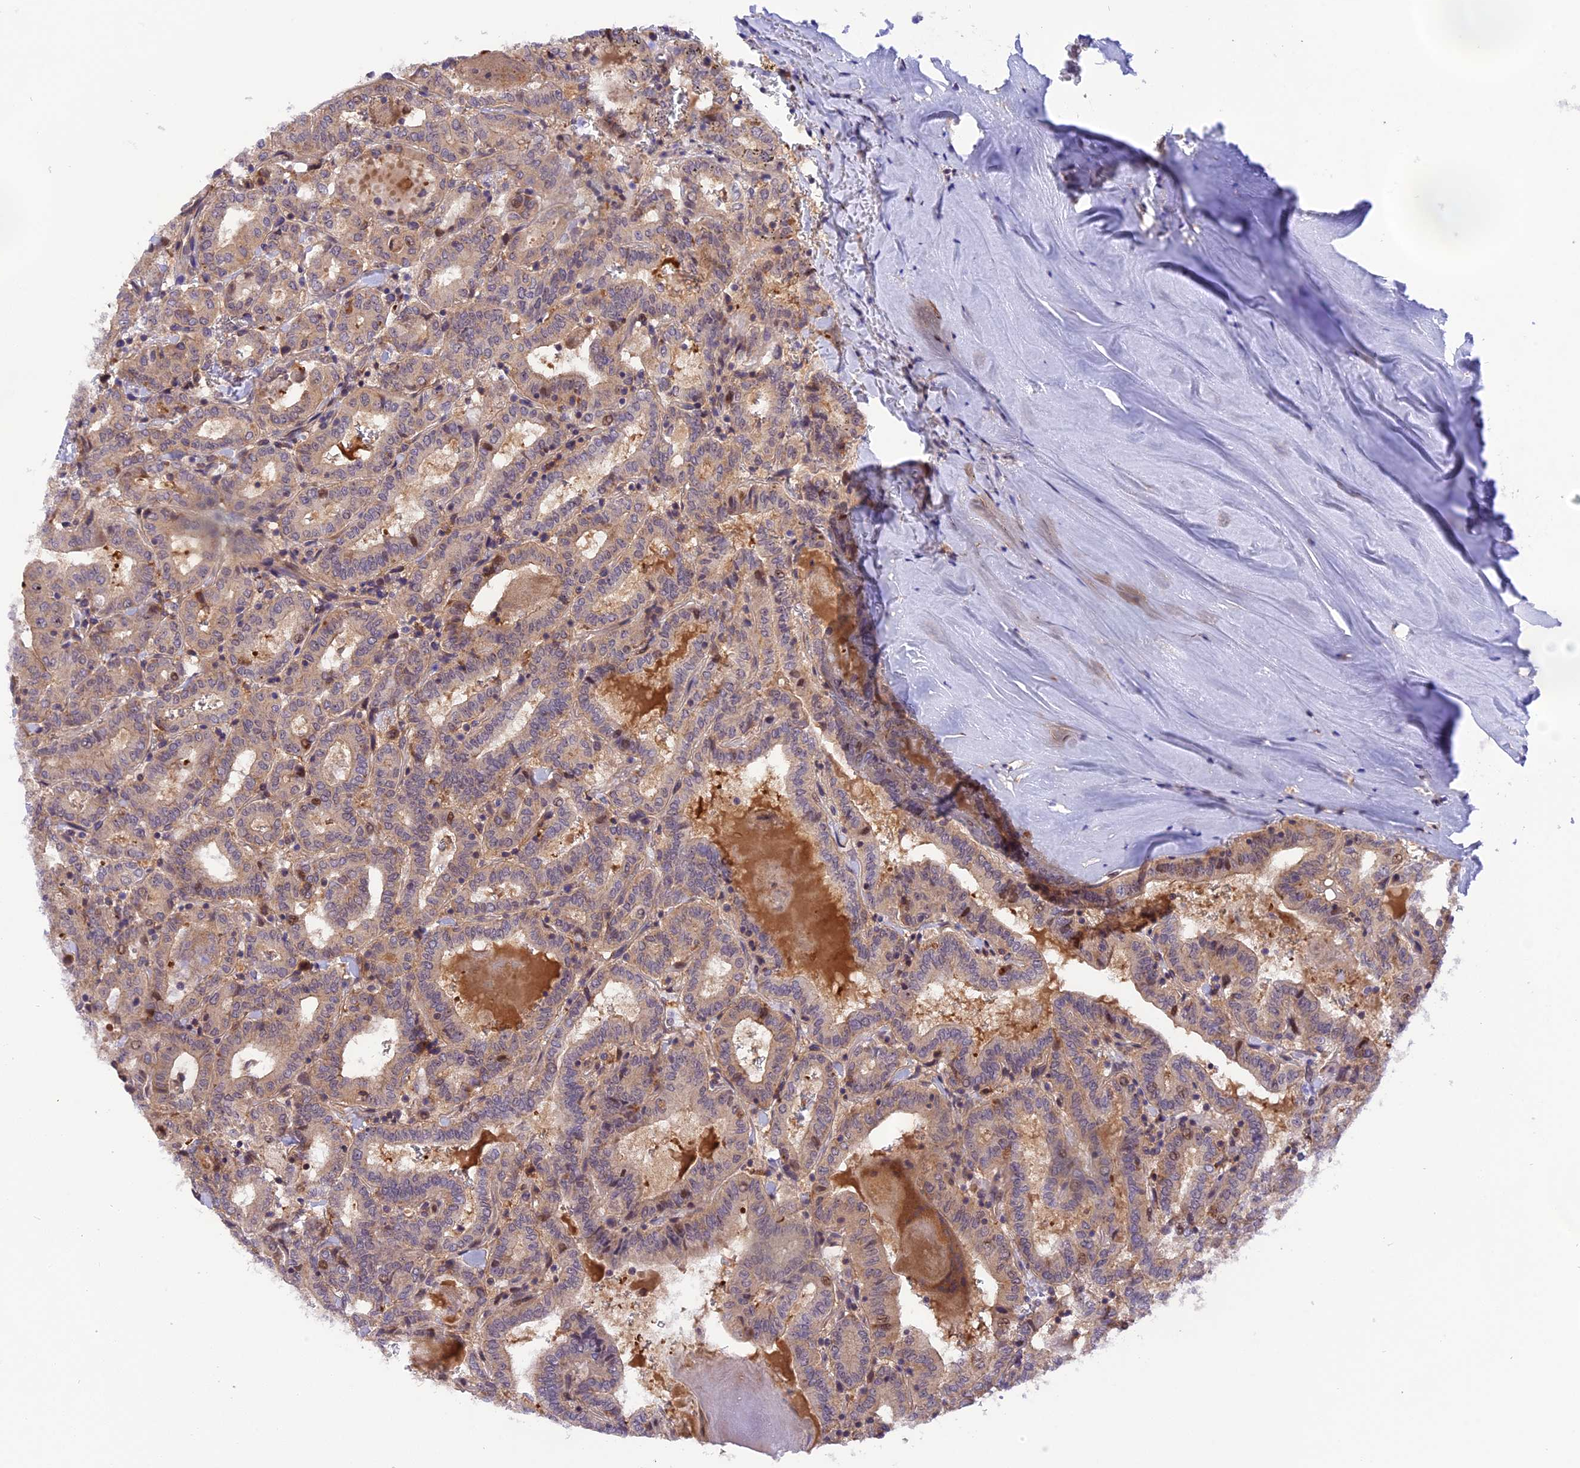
{"staining": {"intensity": "weak", "quantity": ">75%", "location": "cytoplasmic/membranous,nuclear"}, "tissue": "thyroid cancer", "cell_type": "Tumor cells", "image_type": "cancer", "snomed": [{"axis": "morphology", "description": "Papillary adenocarcinoma, NOS"}, {"axis": "topography", "description": "Thyroid gland"}], "caption": "The micrograph demonstrates a brown stain indicating the presence of a protein in the cytoplasmic/membranous and nuclear of tumor cells in thyroid cancer. Nuclei are stained in blue.", "gene": "SAMD4A", "patient": {"sex": "female", "age": 72}}